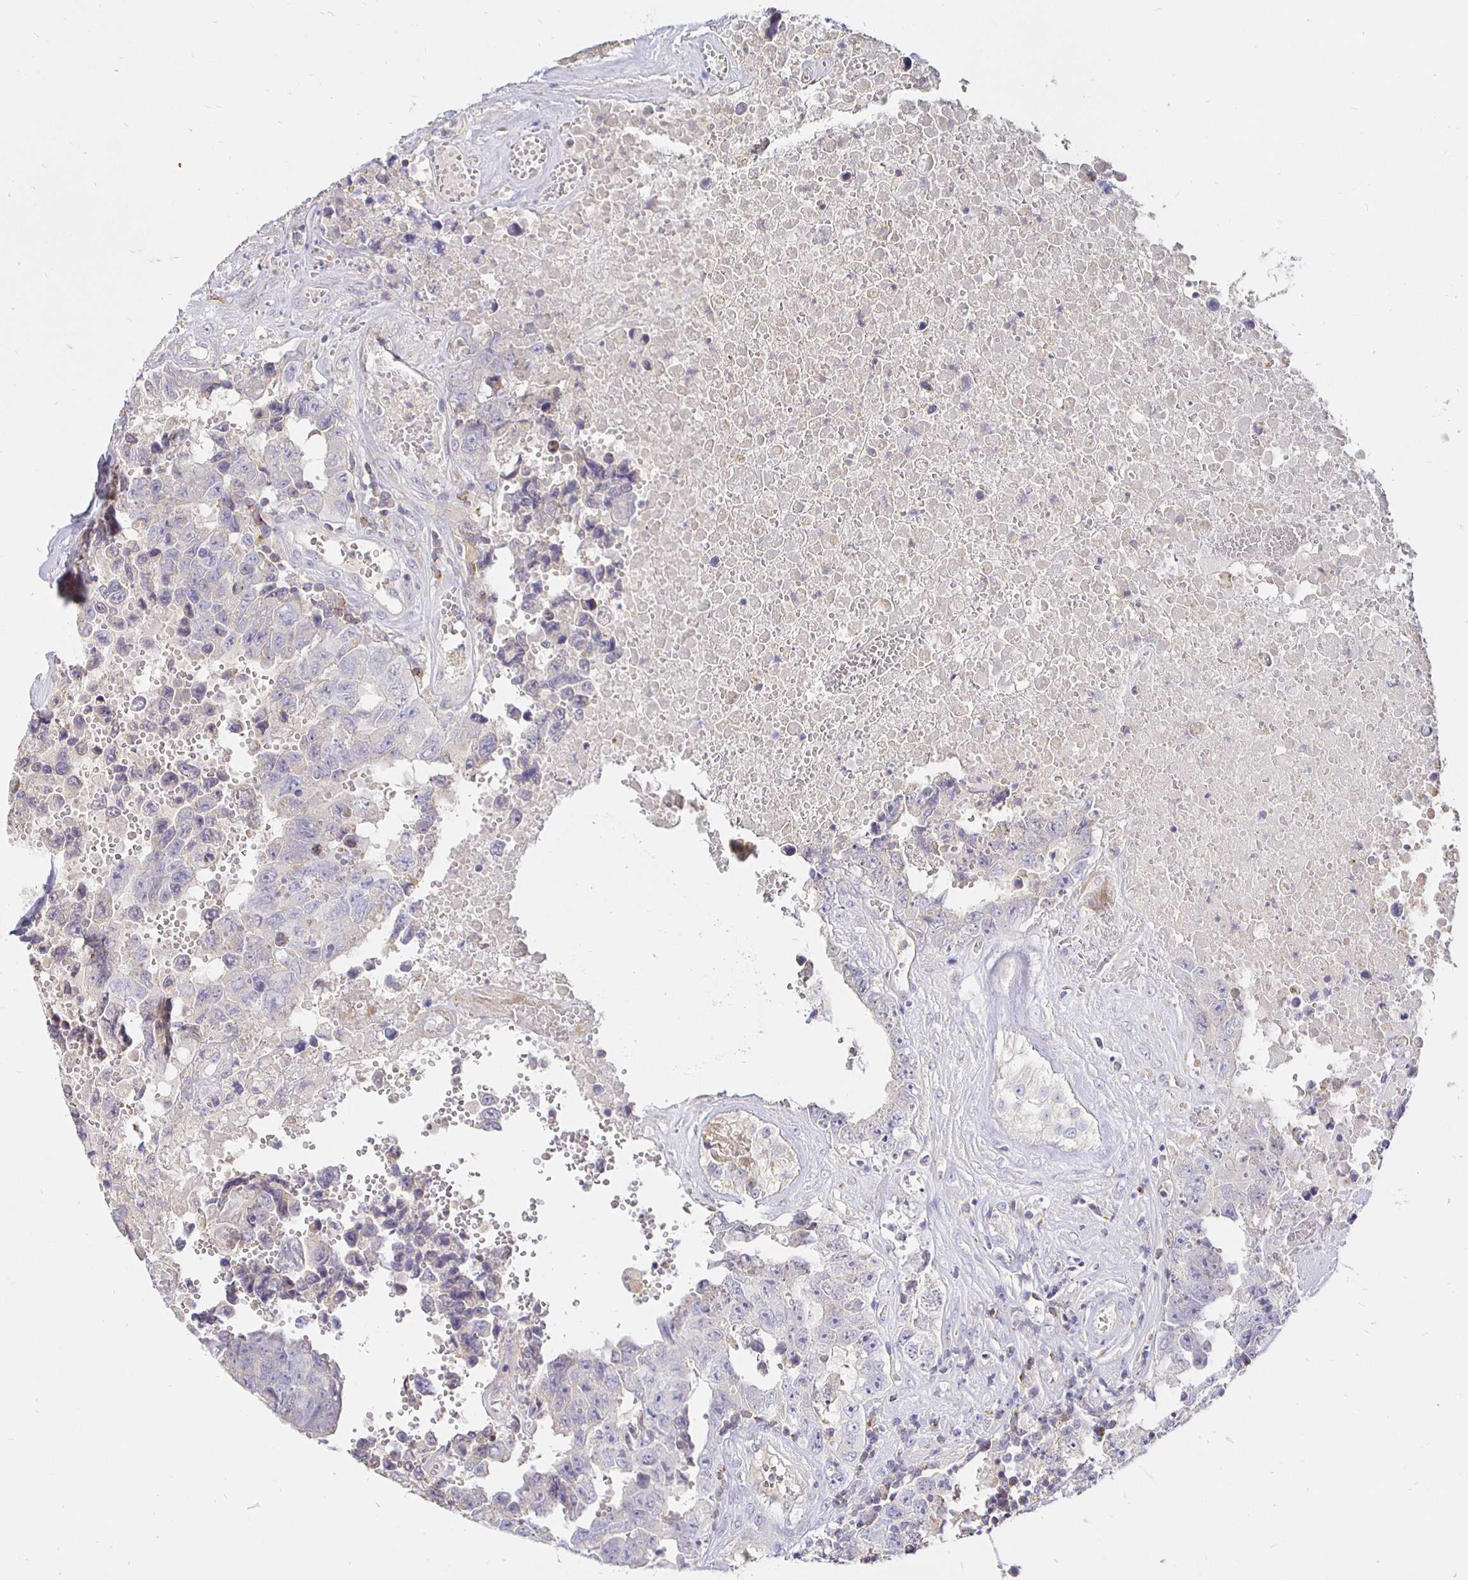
{"staining": {"intensity": "negative", "quantity": "none", "location": "none"}, "tissue": "testis cancer", "cell_type": "Tumor cells", "image_type": "cancer", "snomed": [{"axis": "morphology", "description": "Normal tissue, NOS"}, {"axis": "morphology", "description": "Carcinoma, Embryonal, NOS"}, {"axis": "topography", "description": "Testis"}, {"axis": "topography", "description": "Epididymis"}], "caption": "Tumor cells are negative for protein expression in human embryonal carcinoma (testis).", "gene": "CXCR3", "patient": {"sex": "male", "age": 25}}